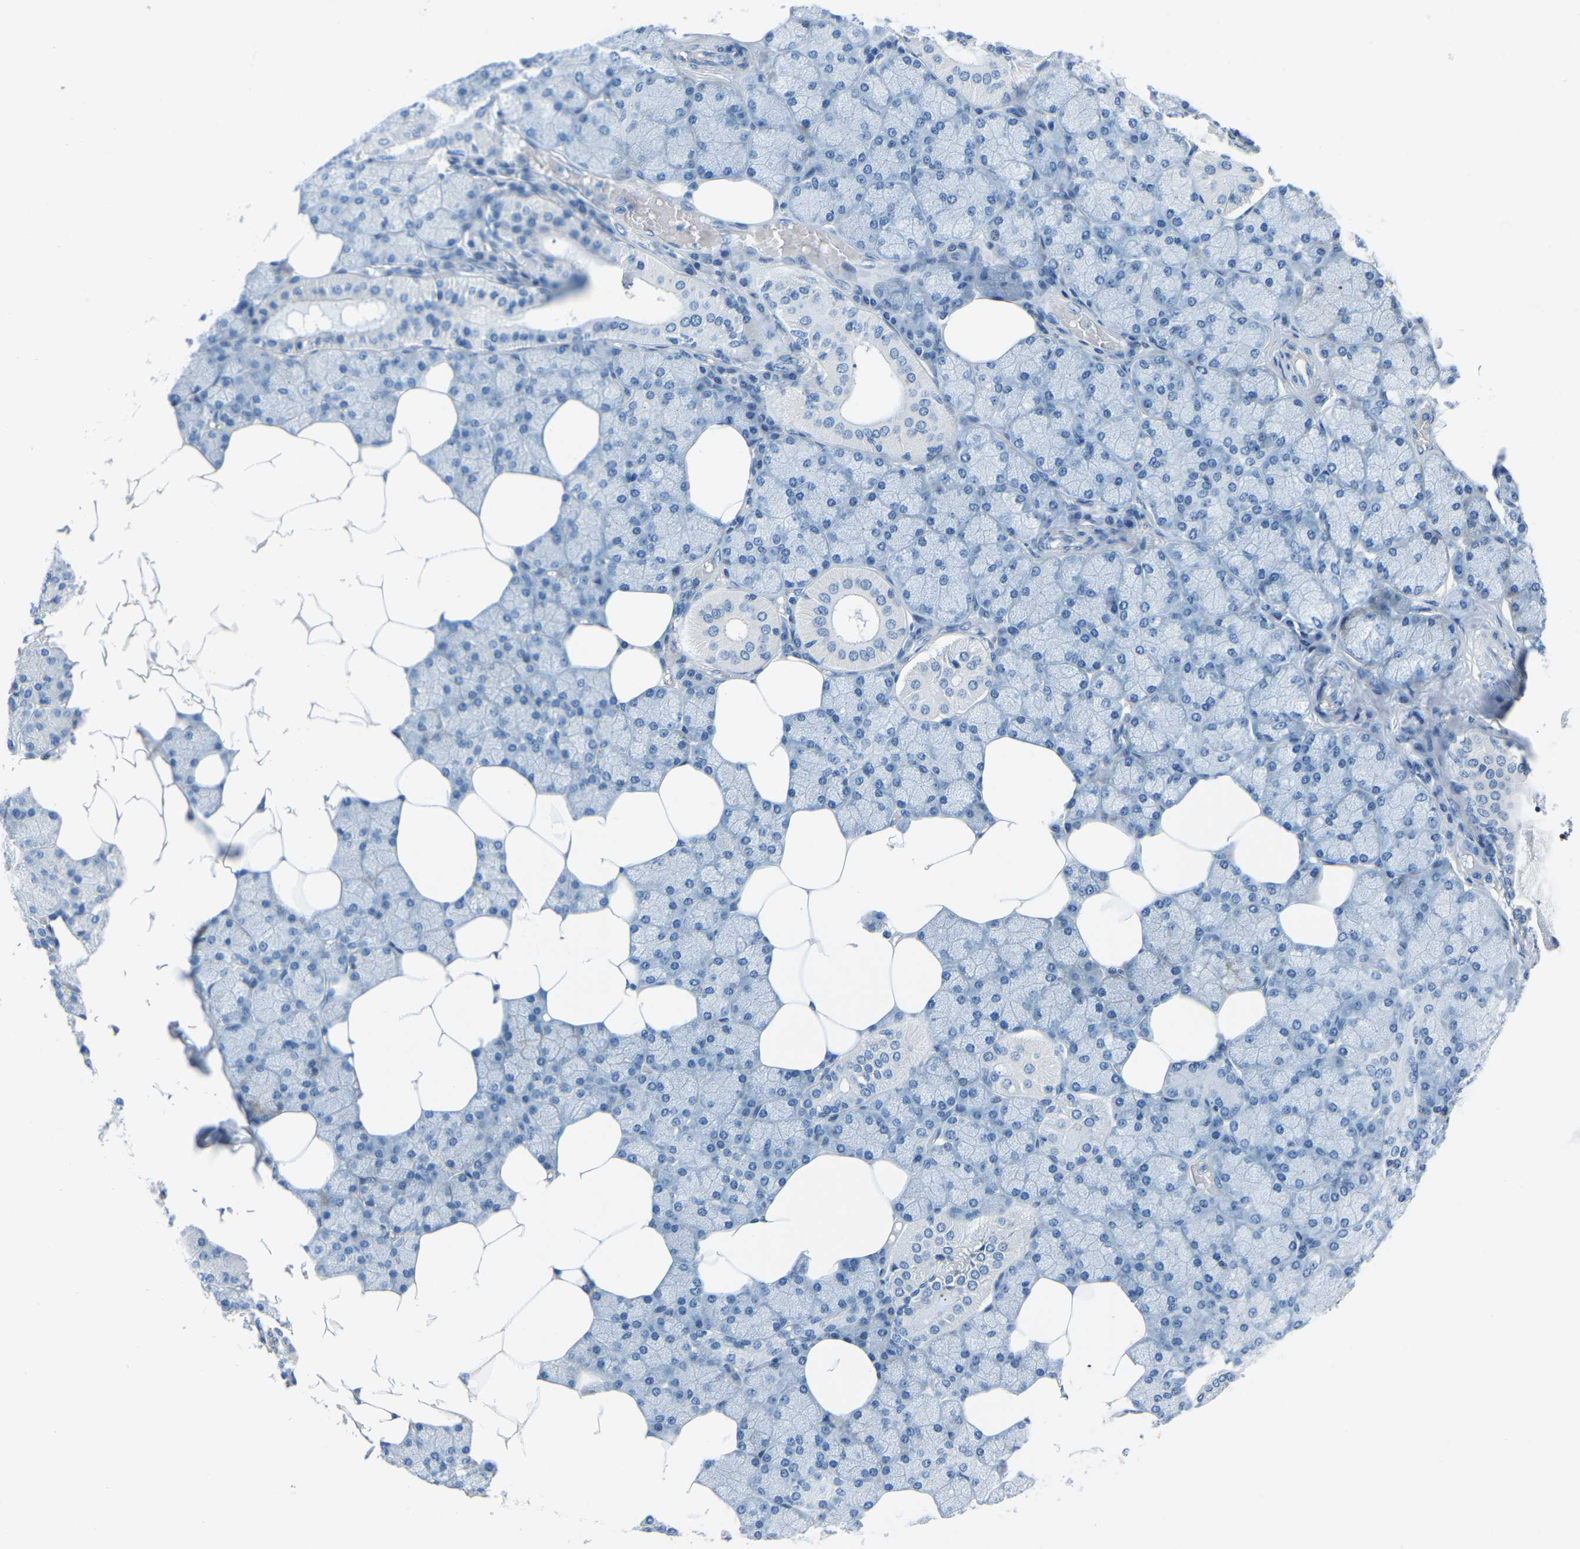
{"staining": {"intensity": "negative", "quantity": "none", "location": "none"}, "tissue": "salivary gland", "cell_type": "Glandular cells", "image_type": "normal", "snomed": [{"axis": "morphology", "description": "Normal tissue, NOS"}, {"axis": "topography", "description": "Salivary gland"}], "caption": "The IHC image has no significant expression in glandular cells of salivary gland.", "gene": "XIRP1", "patient": {"sex": "male", "age": 62}}